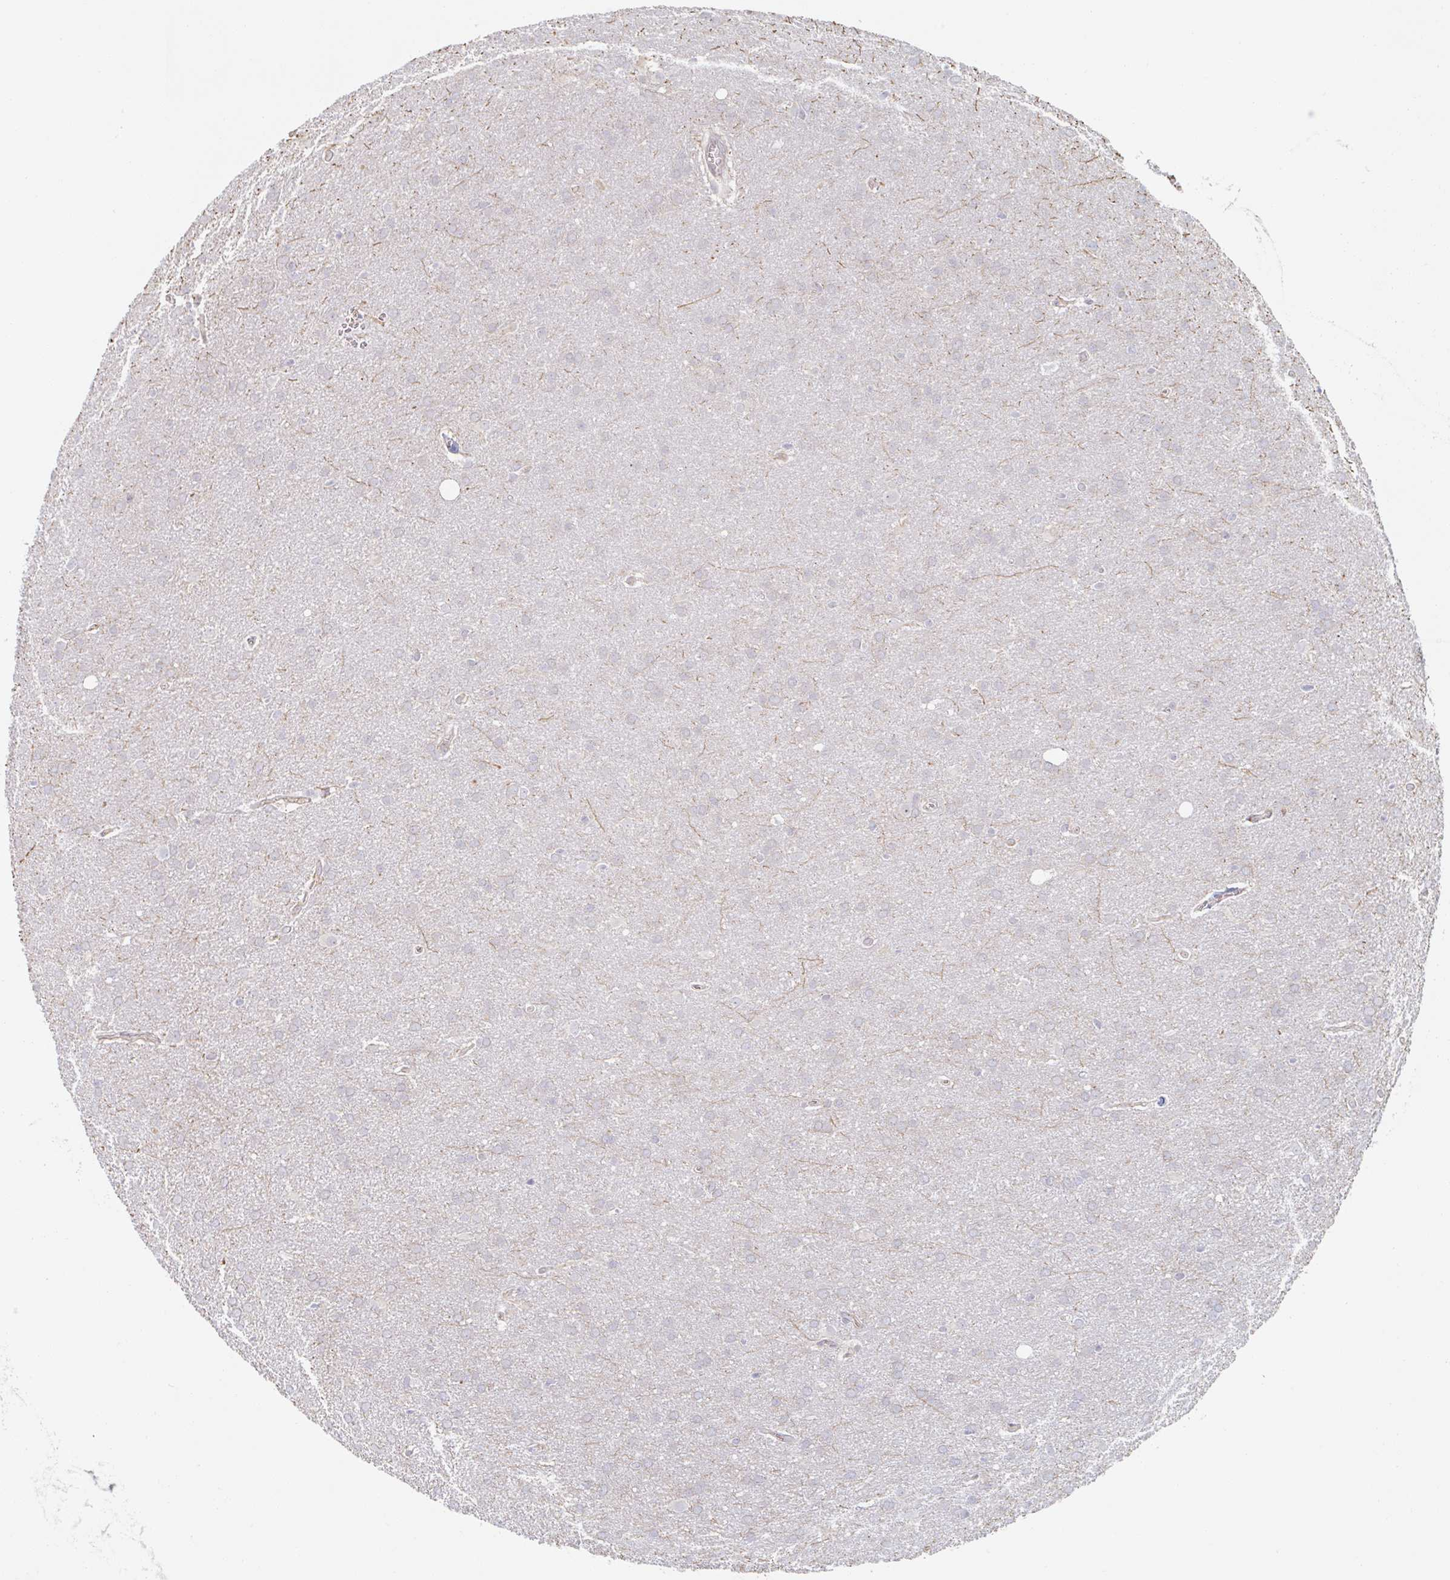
{"staining": {"intensity": "negative", "quantity": "none", "location": "none"}, "tissue": "glioma", "cell_type": "Tumor cells", "image_type": "cancer", "snomed": [{"axis": "morphology", "description": "Glioma, malignant, Low grade"}, {"axis": "topography", "description": "Brain"}], "caption": "This is a photomicrograph of immunohistochemistry (IHC) staining of low-grade glioma (malignant), which shows no staining in tumor cells.", "gene": "TRAPPC10", "patient": {"sex": "female", "age": 32}}